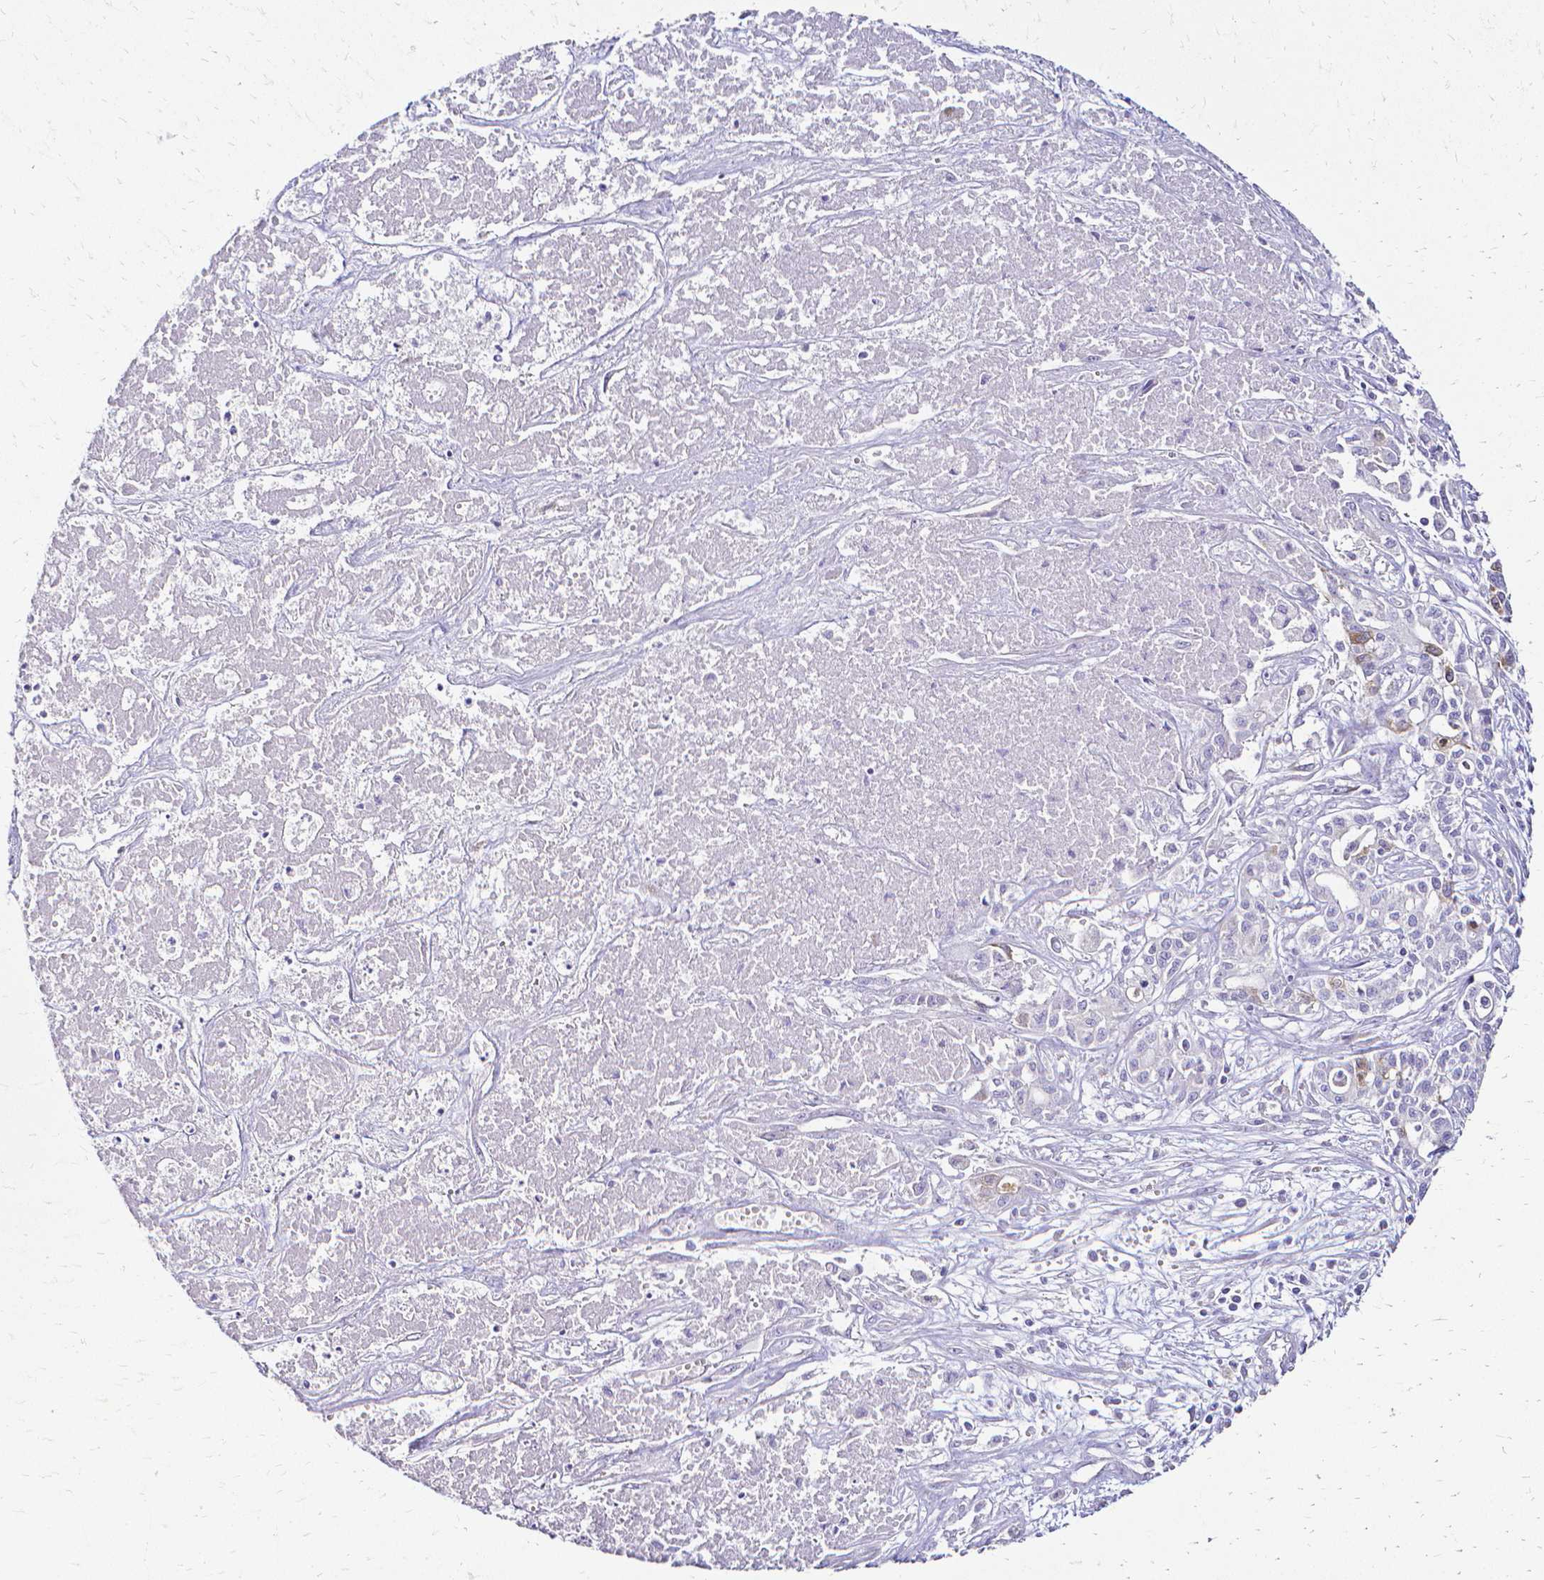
{"staining": {"intensity": "negative", "quantity": "none", "location": "none"}, "tissue": "liver cancer", "cell_type": "Tumor cells", "image_type": "cancer", "snomed": [{"axis": "morphology", "description": "Cholangiocarcinoma"}, {"axis": "topography", "description": "Liver"}], "caption": "There is no significant positivity in tumor cells of liver cholangiocarcinoma.", "gene": "CCNB1", "patient": {"sex": "female", "age": 61}}